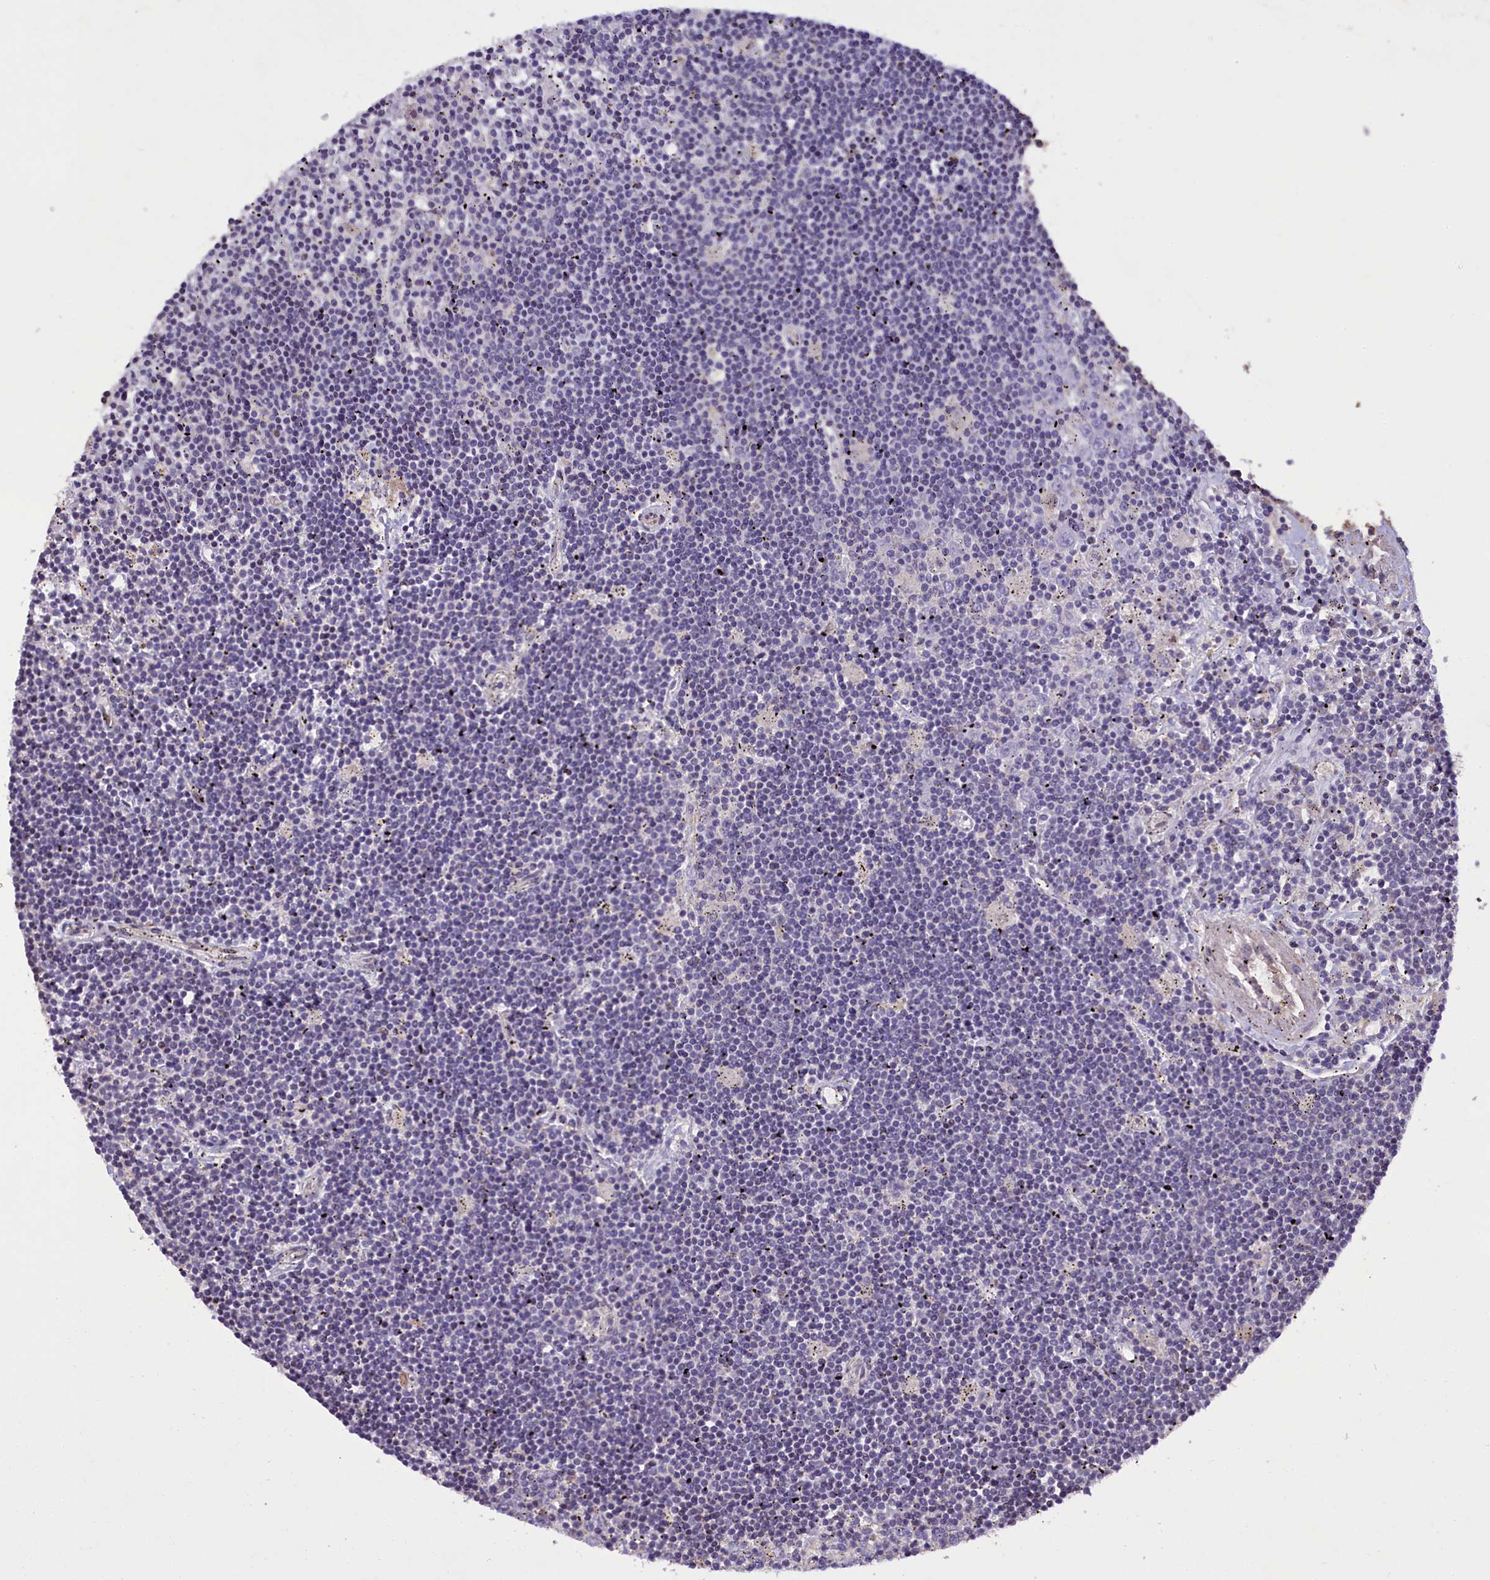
{"staining": {"intensity": "negative", "quantity": "none", "location": "none"}, "tissue": "lymphoma", "cell_type": "Tumor cells", "image_type": "cancer", "snomed": [{"axis": "morphology", "description": "Malignant lymphoma, non-Hodgkin's type, Low grade"}, {"axis": "topography", "description": "Spleen"}], "caption": "DAB (3,3'-diaminobenzidine) immunohistochemical staining of low-grade malignant lymphoma, non-Hodgkin's type reveals no significant expression in tumor cells.", "gene": "MAN2C1", "patient": {"sex": "male", "age": 76}}